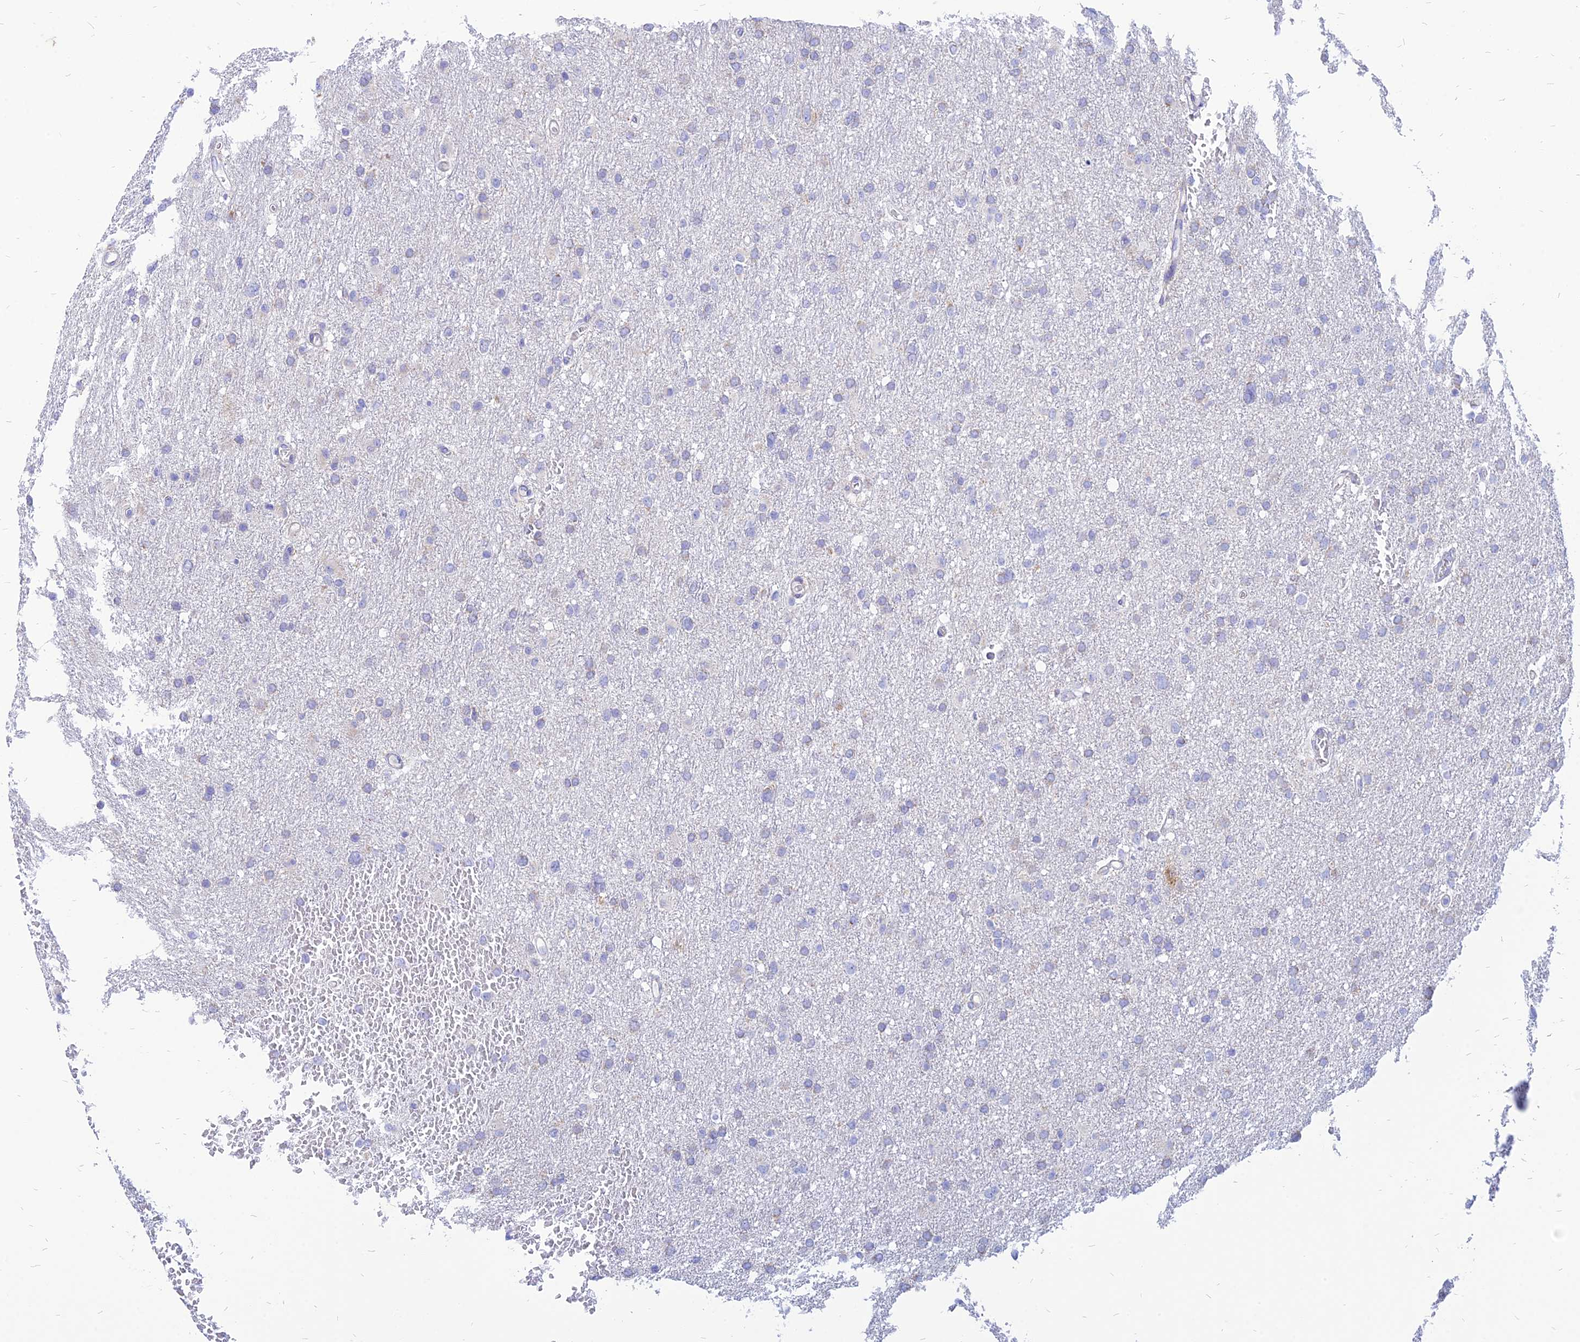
{"staining": {"intensity": "negative", "quantity": "none", "location": "none"}, "tissue": "glioma", "cell_type": "Tumor cells", "image_type": "cancer", "snomed": [{"axis": "morphology", "description": "Glioma, malignant, High grade"}, {"axis": "topography", "description": "Cerebral cortex"}], "caption": "Tumor cells are negative for brown protein staining in glioma.", "gene": "PACC1", "patient": {"sex": "female", "age": 36}}